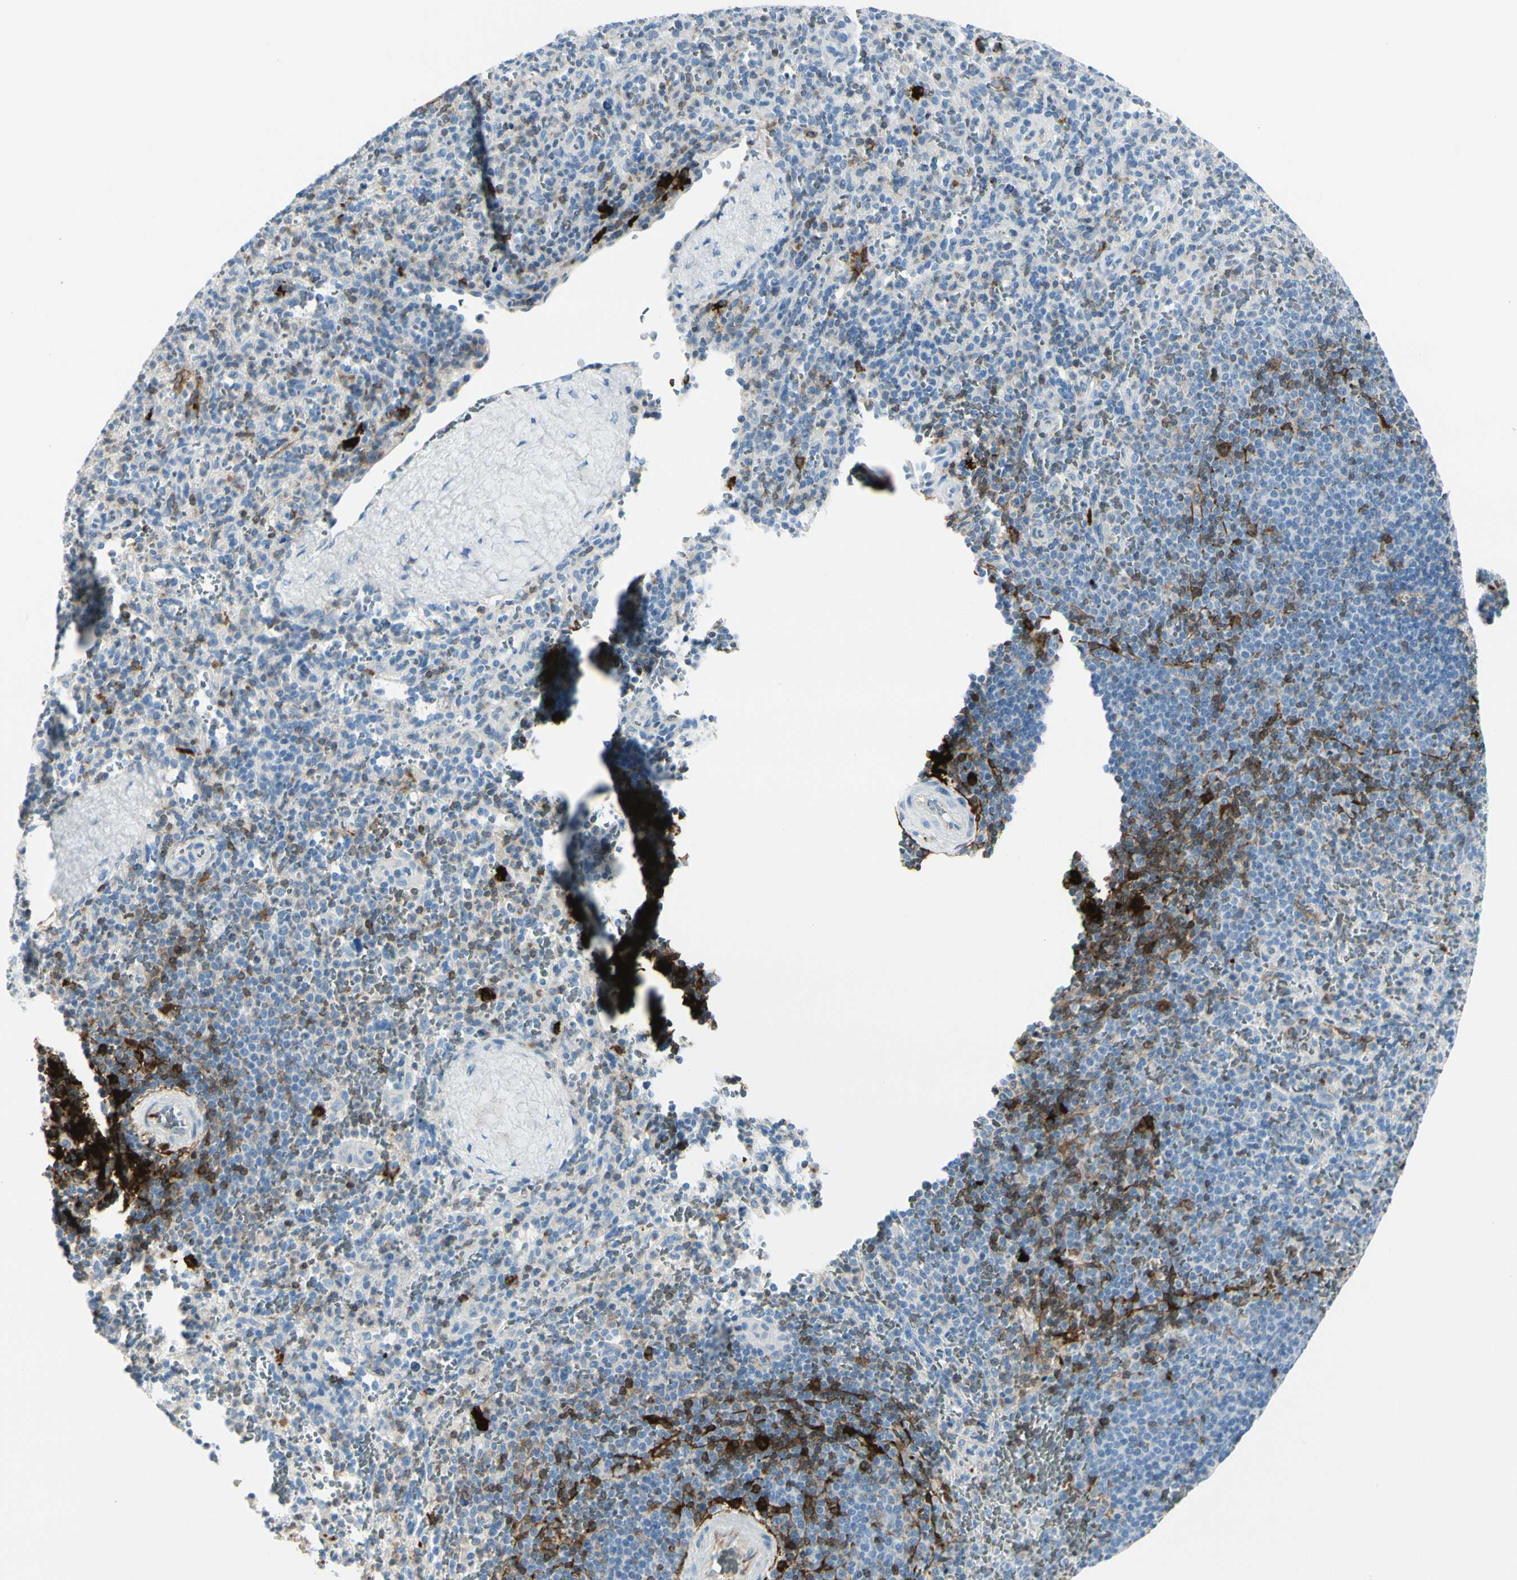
{"staining": {"intensity": "moderate", "quantity": "<25%", "location": "cytoplasmic/membranous"}, "tissue": "spleen", "cell_type": "Cells in red pulp", "image_type": "normal", "snomed": [{"axis": "morphology", "description": "Normal tissue, NOS"}, {"axis": "topography", "description": "Spleen"}], "caption": "Immunohistochemistry (IHC) (DAB) staining of unremarkable human spleen shows moderate cytoplasmic/membranous protein staining in about <25% of cells in red pulp.", "gene": "TRAF1", "patient": {"sex": "male", "age": 36}}